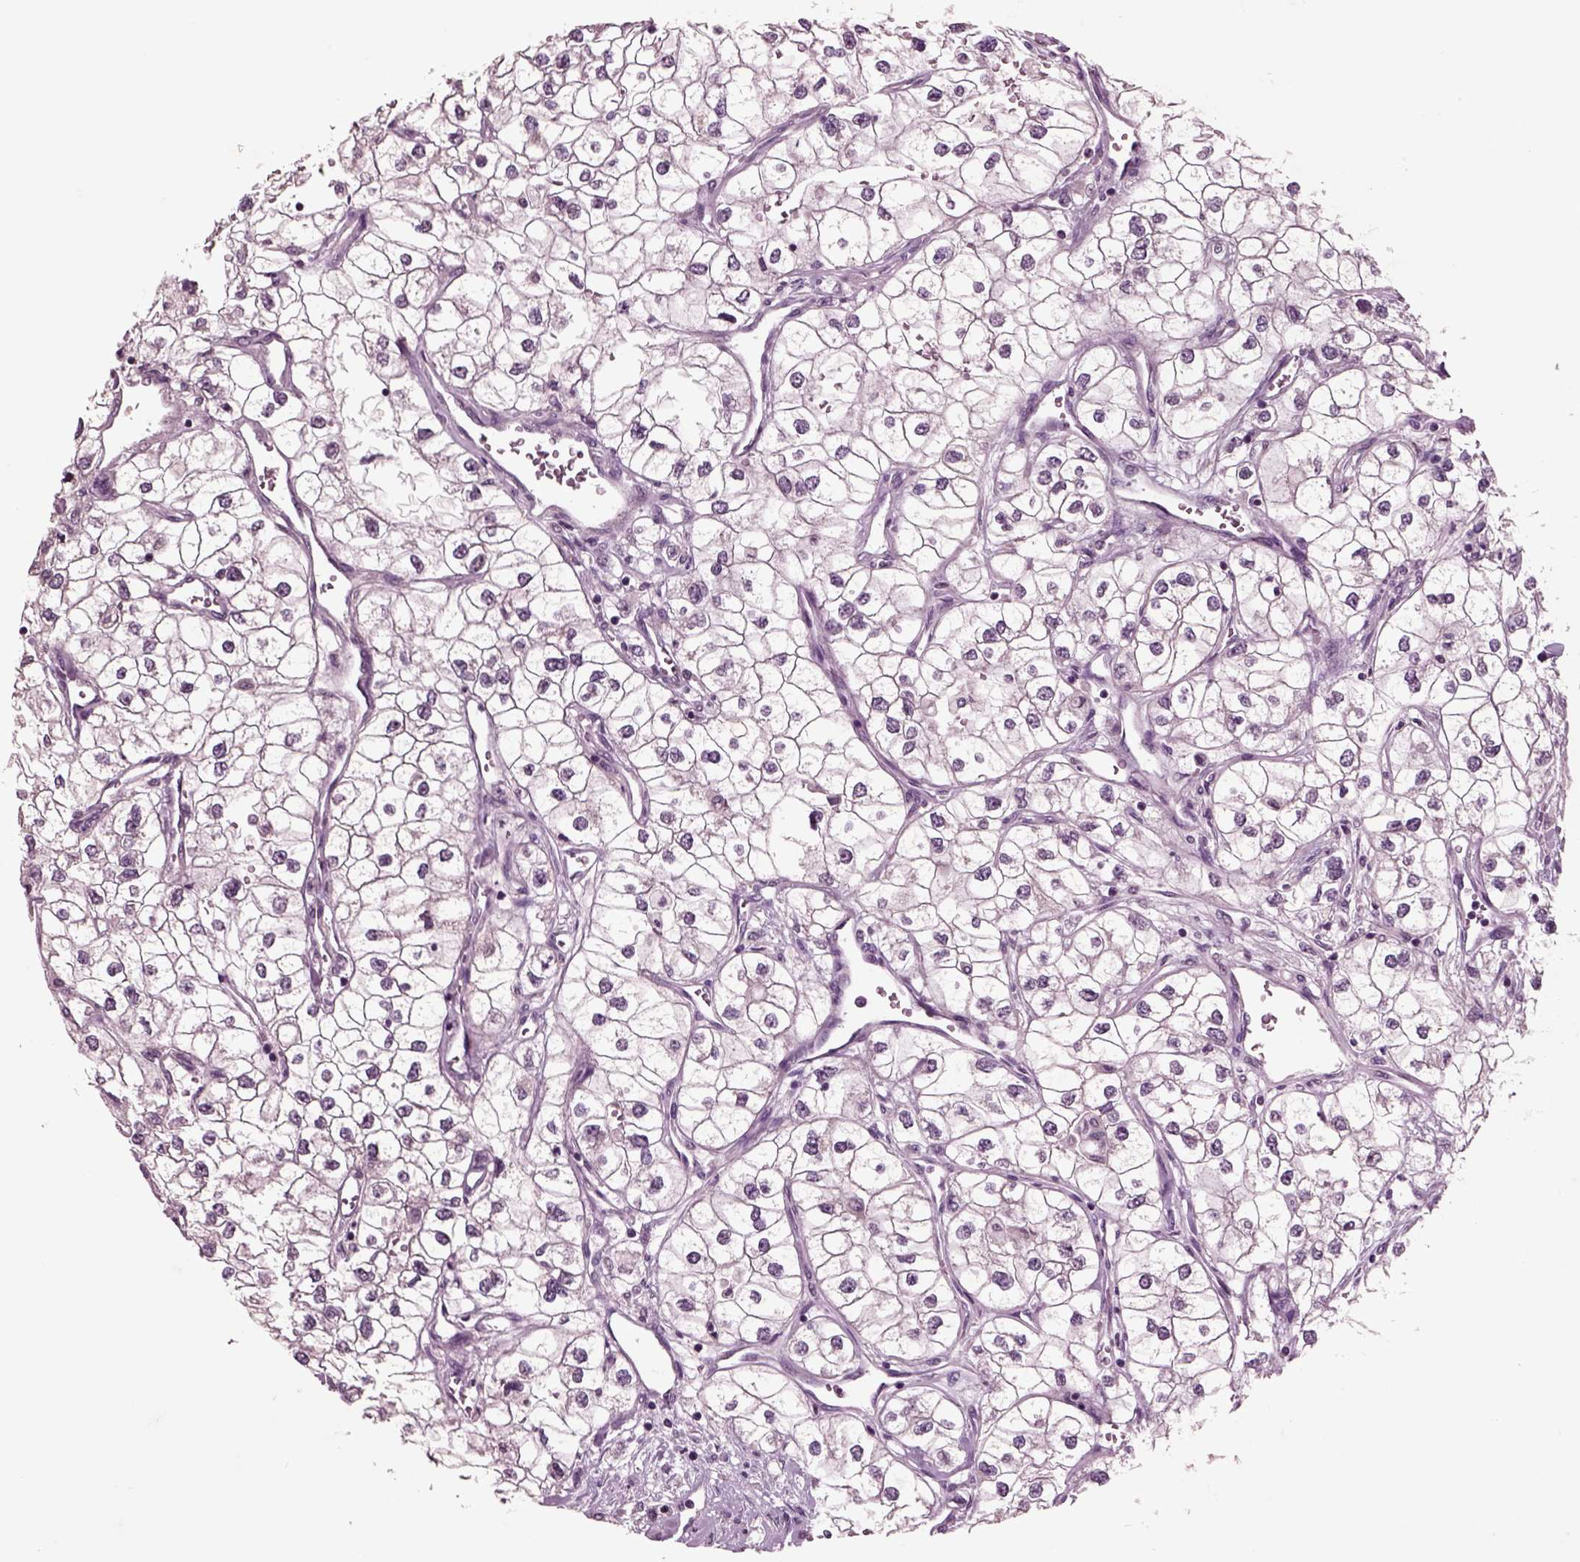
{"staining": {"intensity": "negative", "quantity": "none", "location": "none"}, "tissue": "renal cancer", "cell_type": "Tumor cells", "image_type": "cancer", "snomed": [{"axis": "morphology", "description": "Adenocarcinoma, NOS"}, {"axis": "topography", "description": "Kidney"}], "caption": "Immunohistochemical staining of adenocarcinoma (renal) reveals no significant staining in tumor cells. (Immunohistochemistry, brightfield microscopy, high magnification).", "gene": "CHGB", "patient": {"sex": "male", "age": 59}}